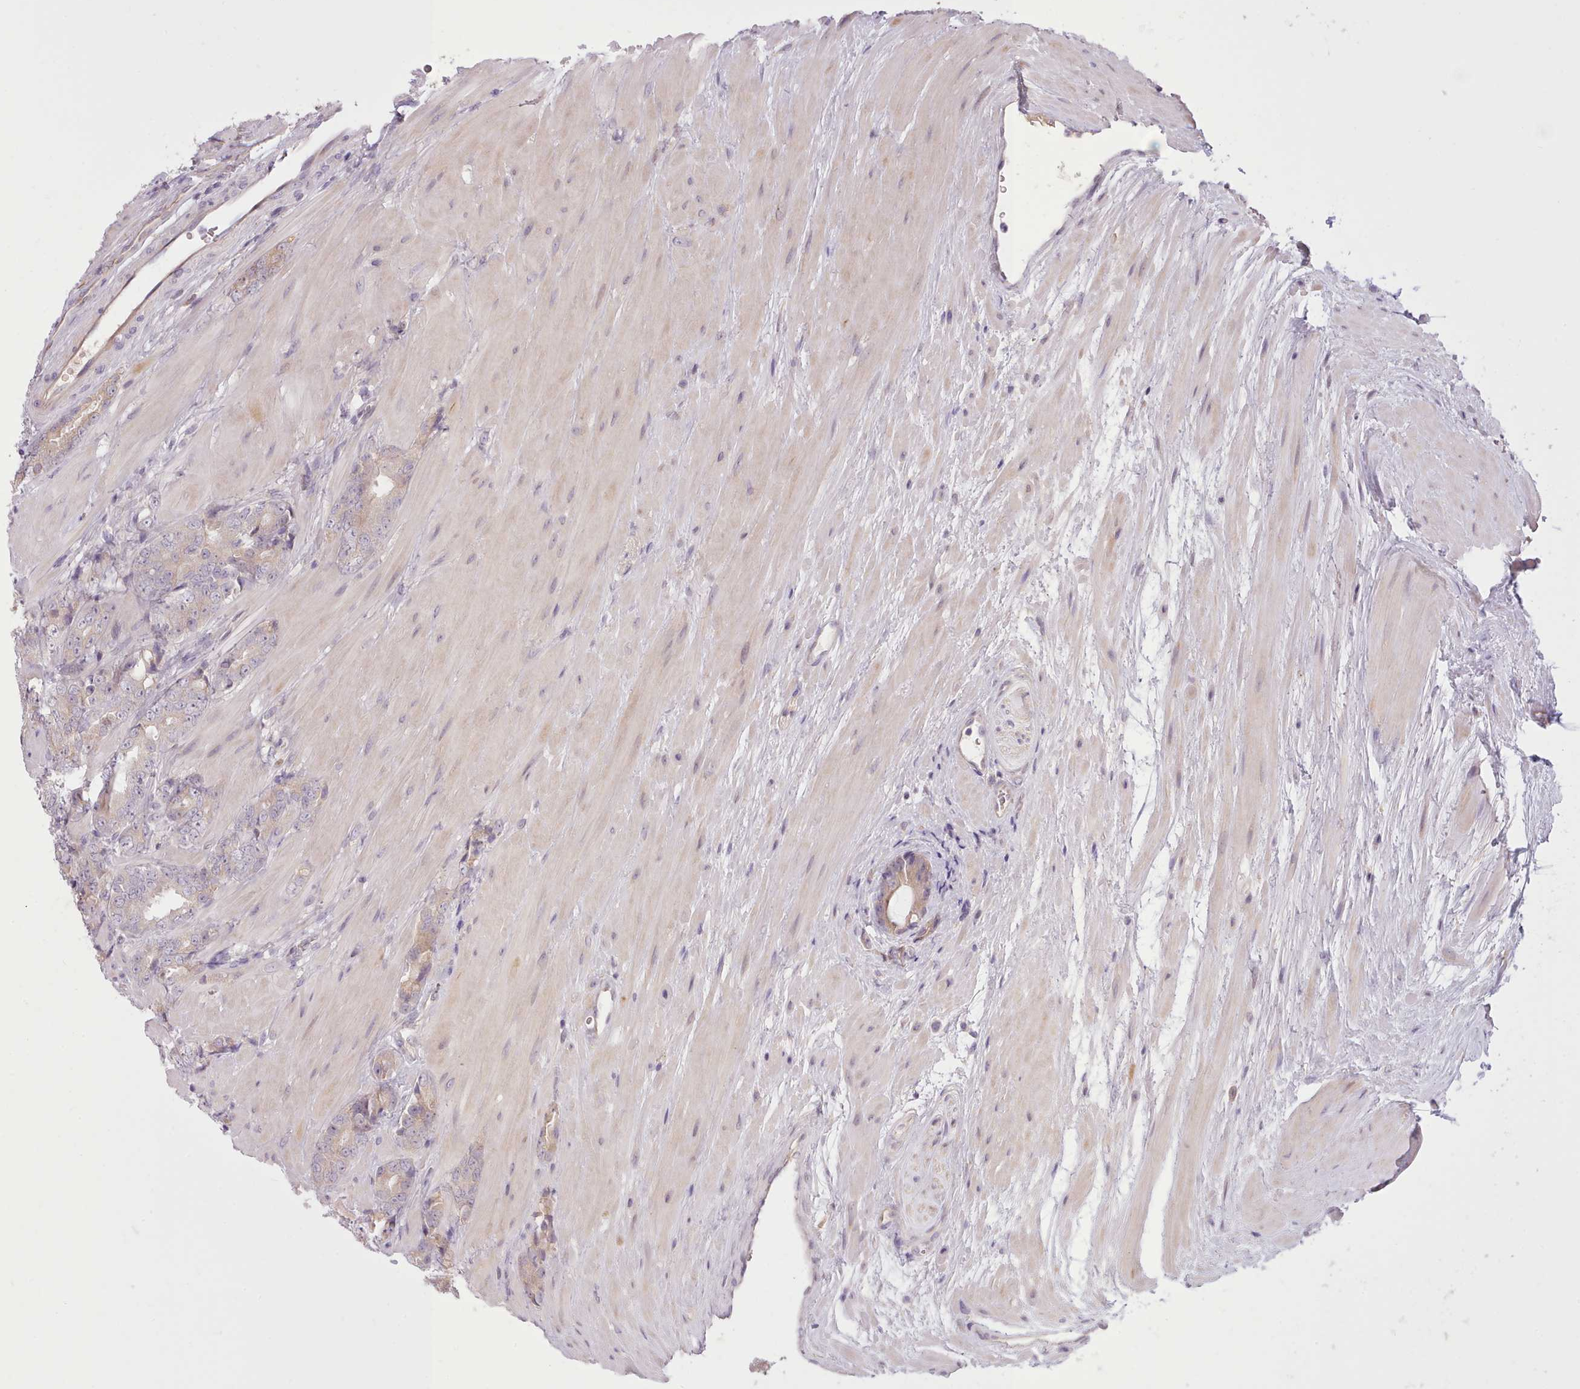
{"staining": {"intensity": "weak", "quantity": "<25%", "location": "cytoplasmic/membranous"}, "tissue": "prostate cancer", "cell_type": "Tumor cells", "image_type": "cancer", "snomed": [{"axis": "morphology", "description": "Adenocarcinoma, High grade"}, {"axis": "topography", "description": "Prostate"}], "caption": "Image shows no protein positivity in tumor cells of prostate cancer (adenocarcinoma (high-grade)) tissue. (Brightfield microscopy of DAB (3,3'-diaminobenzidine) immunohistochemistry at high magnification).", "gene": "NMRK1", "patient": {"sex": "male", "age": 62}}